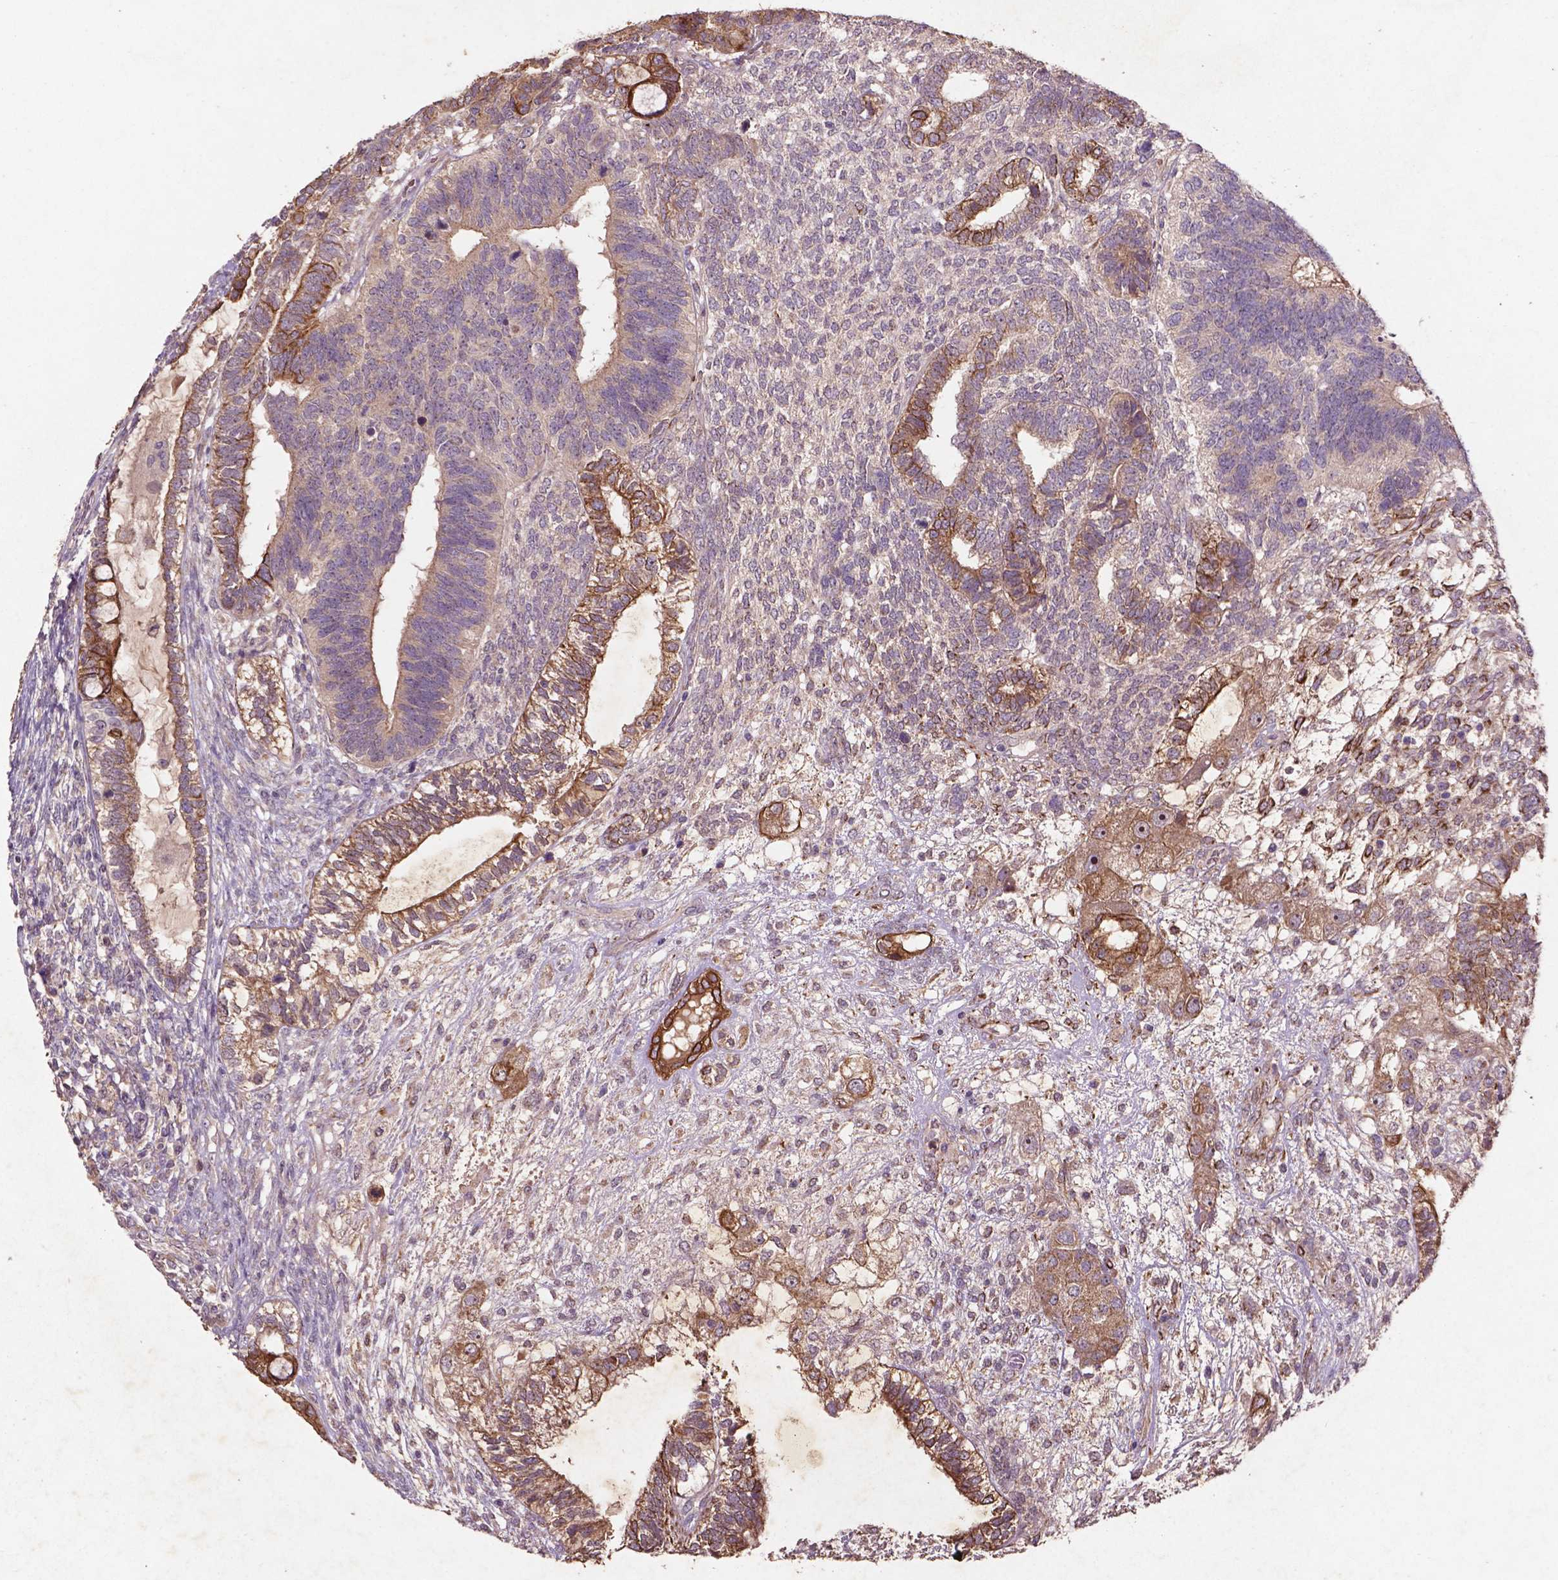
{"staining": {"intensity": "strong", "quantity": "25%-75%", "location": "cytoplasmic/membranous"}, "tissue": "testis cancer", "cell_type": "Tumor cells", "image_type": "cancer", "snomed": [{"axis": "morphology", "description": "Seminoma, NOS"}, {"axis": "morphology", "description": "Carcinoma, Embryonal, NOS"}, {"axis": "topography", "description": "Testis"}], "caption": "Immunohistochemistry (IHC) of testis seminoma demonstrates high levels of strong cytoplasmic/membranous positivity in approximately 25%-75% of tumor cells. (DAB = brown stain, brightfield microscopy at high magnification).", "gene": "COQ2", "patient": {"sex": "male", "age": 41}}